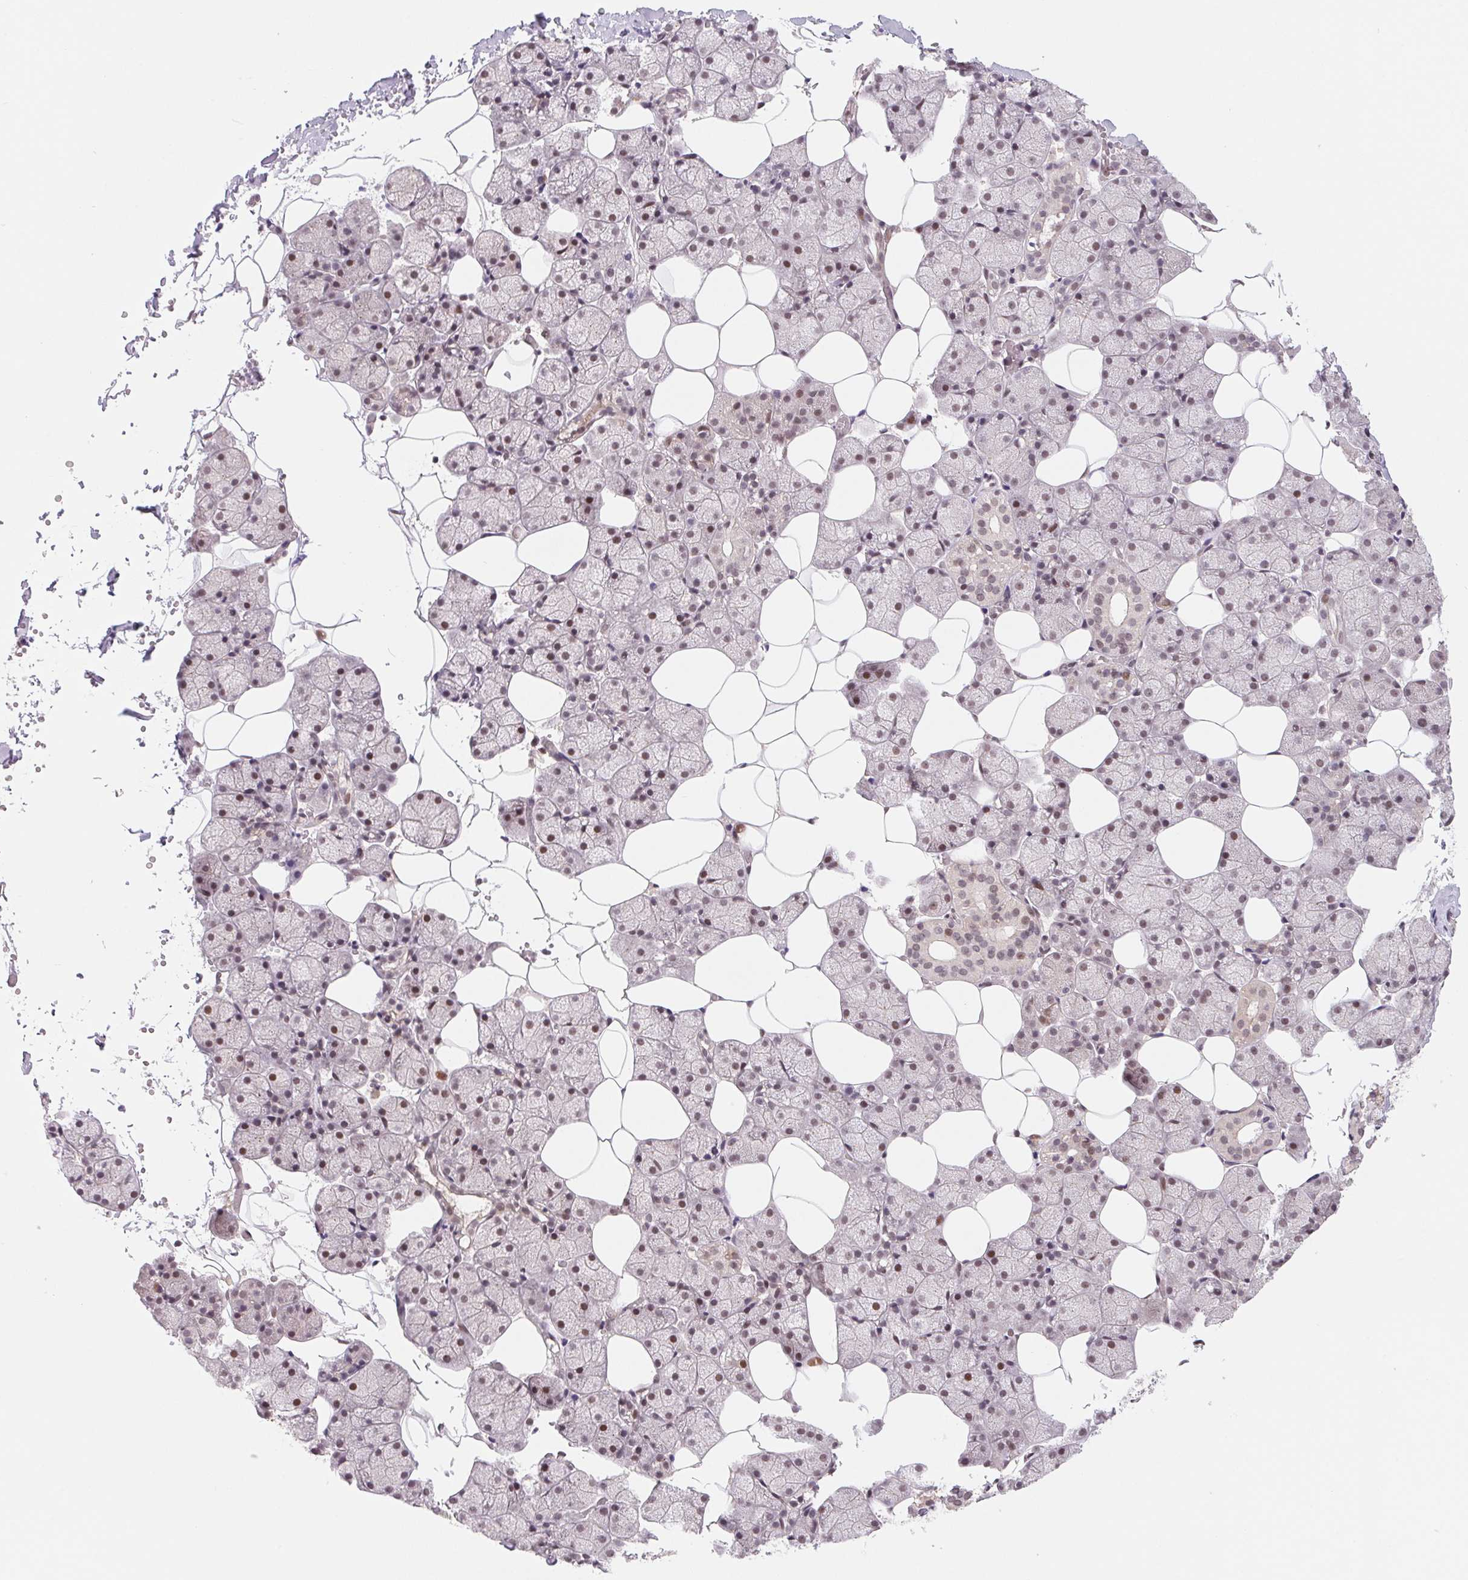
{"staining": {"intensity": "moderate", "quantity": "<25%", "location": "nuclear"}, "tissue": "salivary gland", "cell_type": "Glandular cells", "image_type": "normal", "snomed": [{"axis": "morphology", "description": "Normal tissue, NOS"}, {"axis": "topography", "description": "Salivary gland"}], "caption": "IHC micrograph of unremarkable salivary gland stained for a protein (brown), which displays low levels of moderate nuclear staining in about <25% of glandular cells.", "gene": "DNAJB6", "patient": {"sex": "male", "age": 38}}